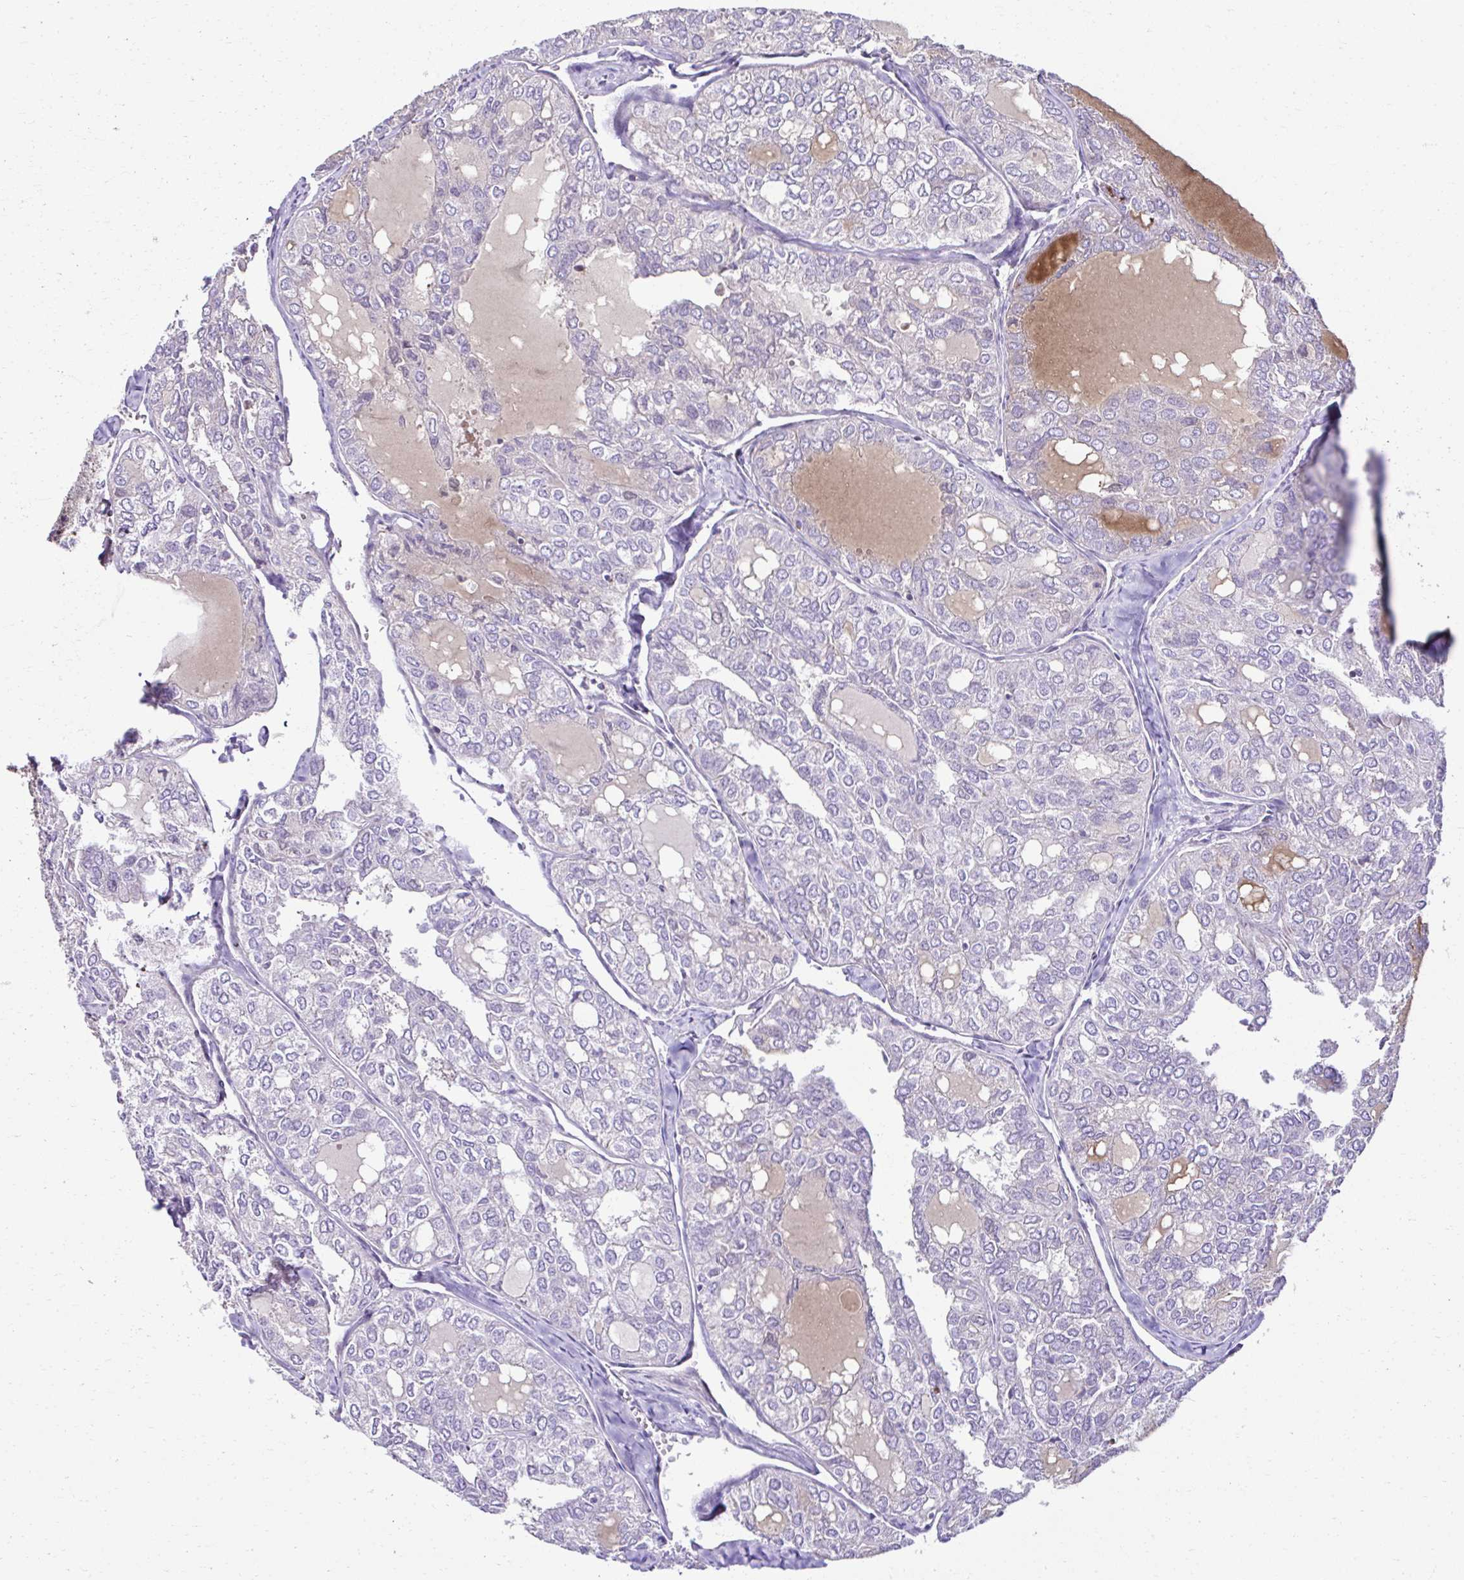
{"staining": {"intensity": "weak", "quantity": "25%-75%", "location": "cytoplasmic/membranous"}, "tissue": "thyroid cancer", "cell_type": "Tumor cells", "image_type": "cancer", "snomed": [{"axis": "morphology", "description": "Follicular adenoma carcinoma, NOS"}, {"axis": "topography", "description": "Thyroid gland"}], "caption": "Protein staining of thyroid cancer (follicular adenoma carcinoma) tissue exhibits weak cytoplasmic/membranous staining in approximately 25%-75% of tumor cells.", "gene": "CCDC85C", "patient": {"sex": "male", "age": 75}}